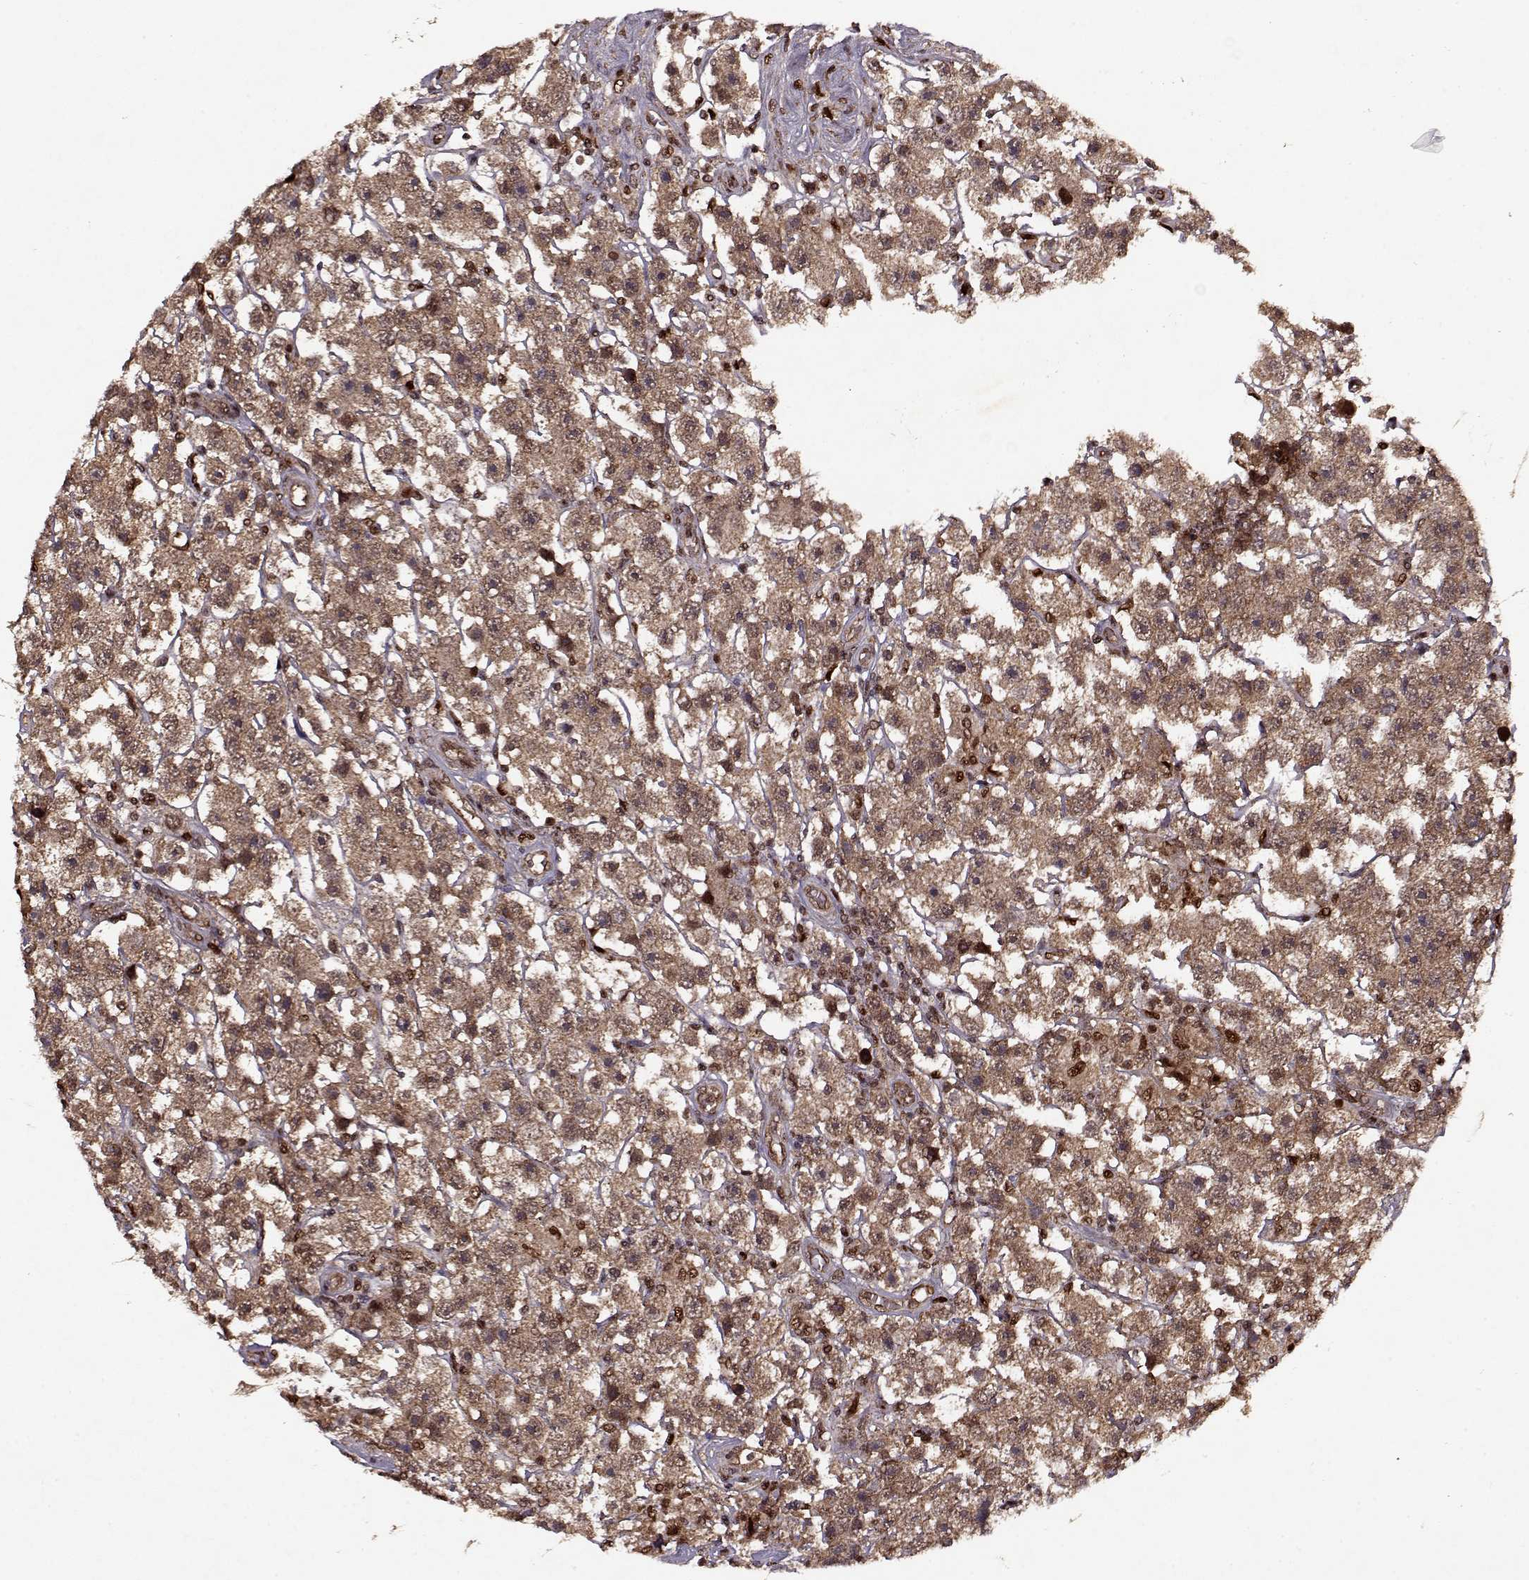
{"staining": {"intensity": "moderate", "quantity": ">75%", "location": "cytoplasmic/membranous"}, "tissue": "testis cancer", "cell_type": "Tumor cells", "image_type": "cancer", "snomed": [{"axis": "morphology", "description": "Seminoma, NOS"}, {"axis": "topography", "description": "Testis"}], "caption": "Protein staining displays moderate cytoplasmic/membranous positivity in approximately >75% of tumor cells in testis seminoma.", "gene": "PSMA7", "patient": {"sex": "male", "age": 45}}